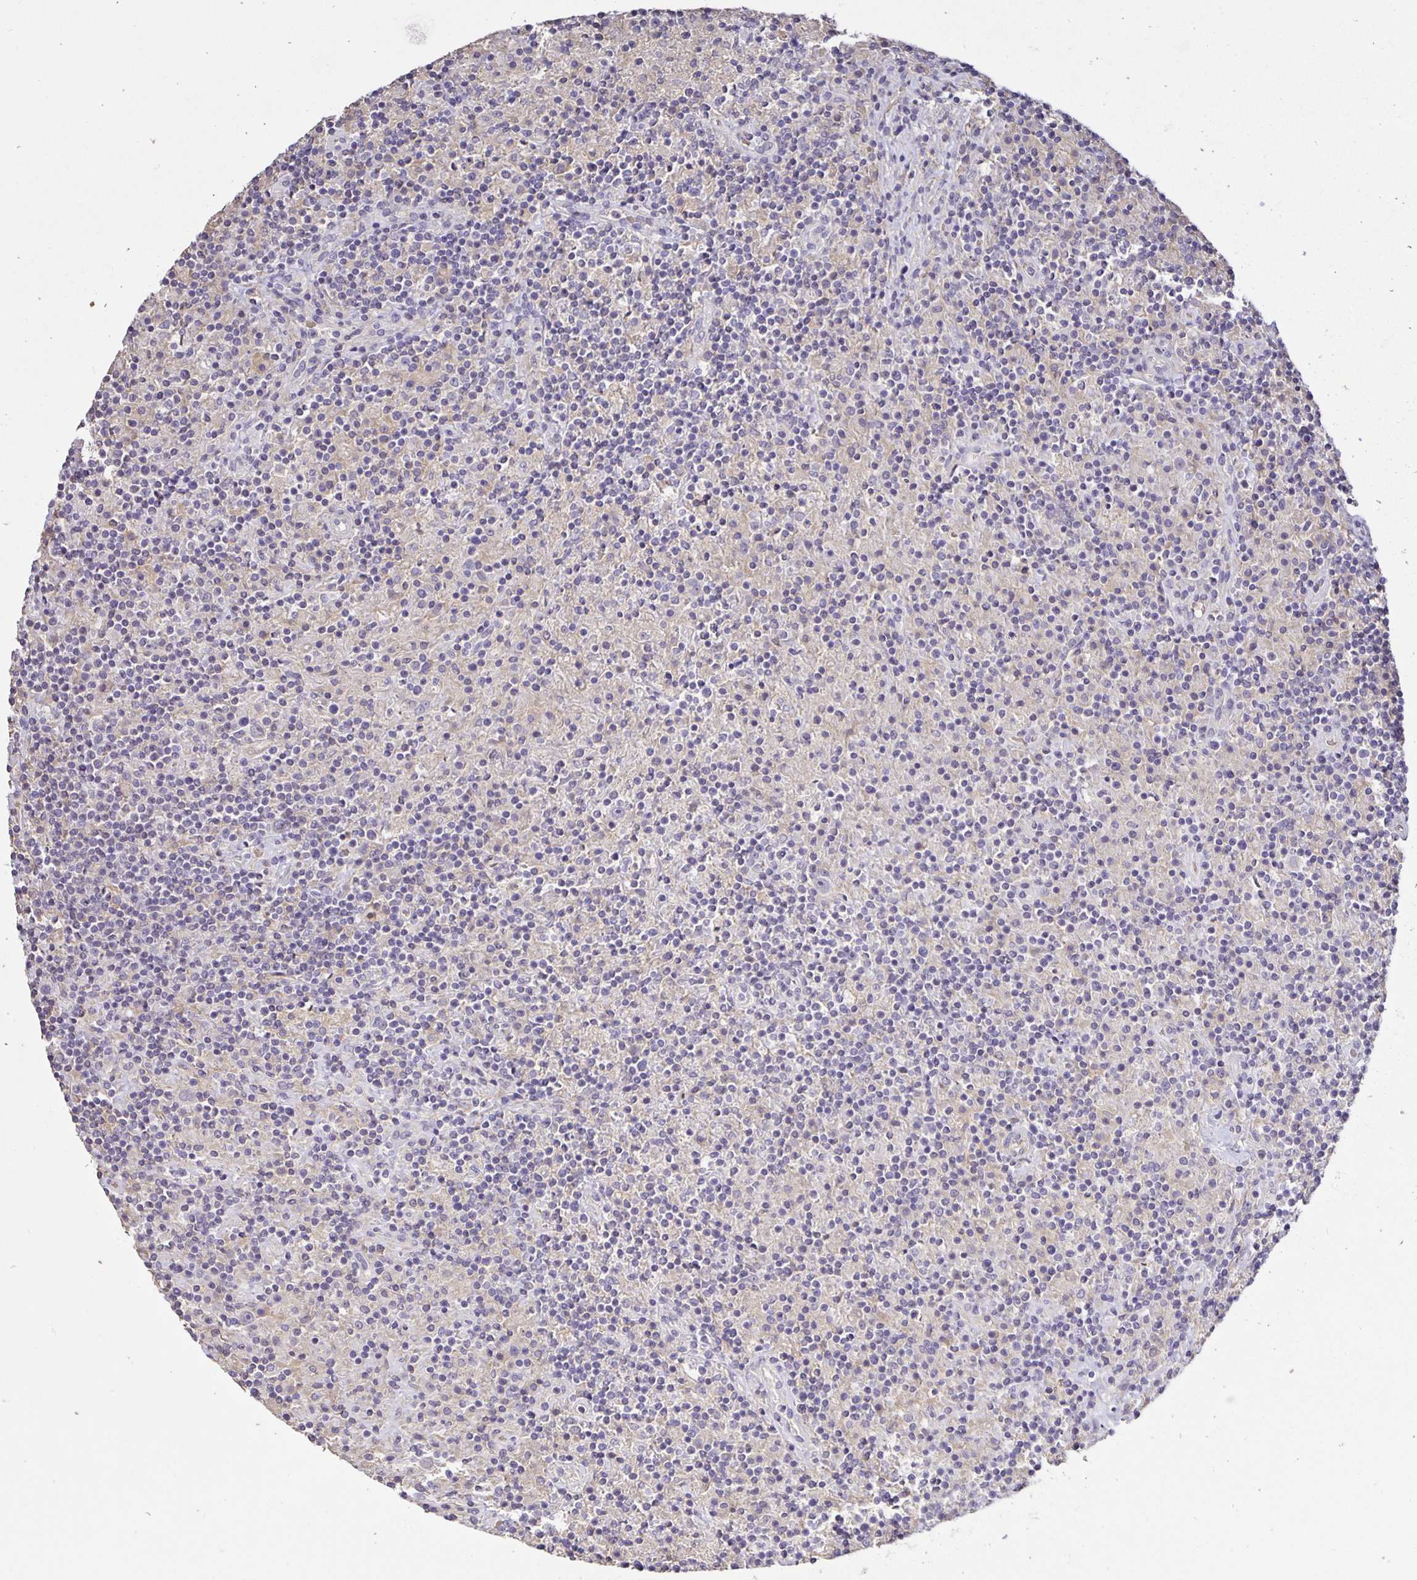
{"staining": {"intensity": "negative", "quantity": "none", "location": "none"}, "tissue": "lymphoma", "cell_type": "Tumor cells", "image_type": "cancer", "snomed": [{"axis": "morphology", "description": "Hodgkin's disease, NOS"}, {"axis": "topography", "description": "Thymus, NOS"}], "caption": "Immunohistochemistry image of neoplastic tissue: Hodgkin's disease stained with DAB (3,3'-diaminobenzidine) demonstrates no significant protein staining in tumor cells.", "gene": "PNPLA3", "patient": {"sex": "female", "age": 17}}